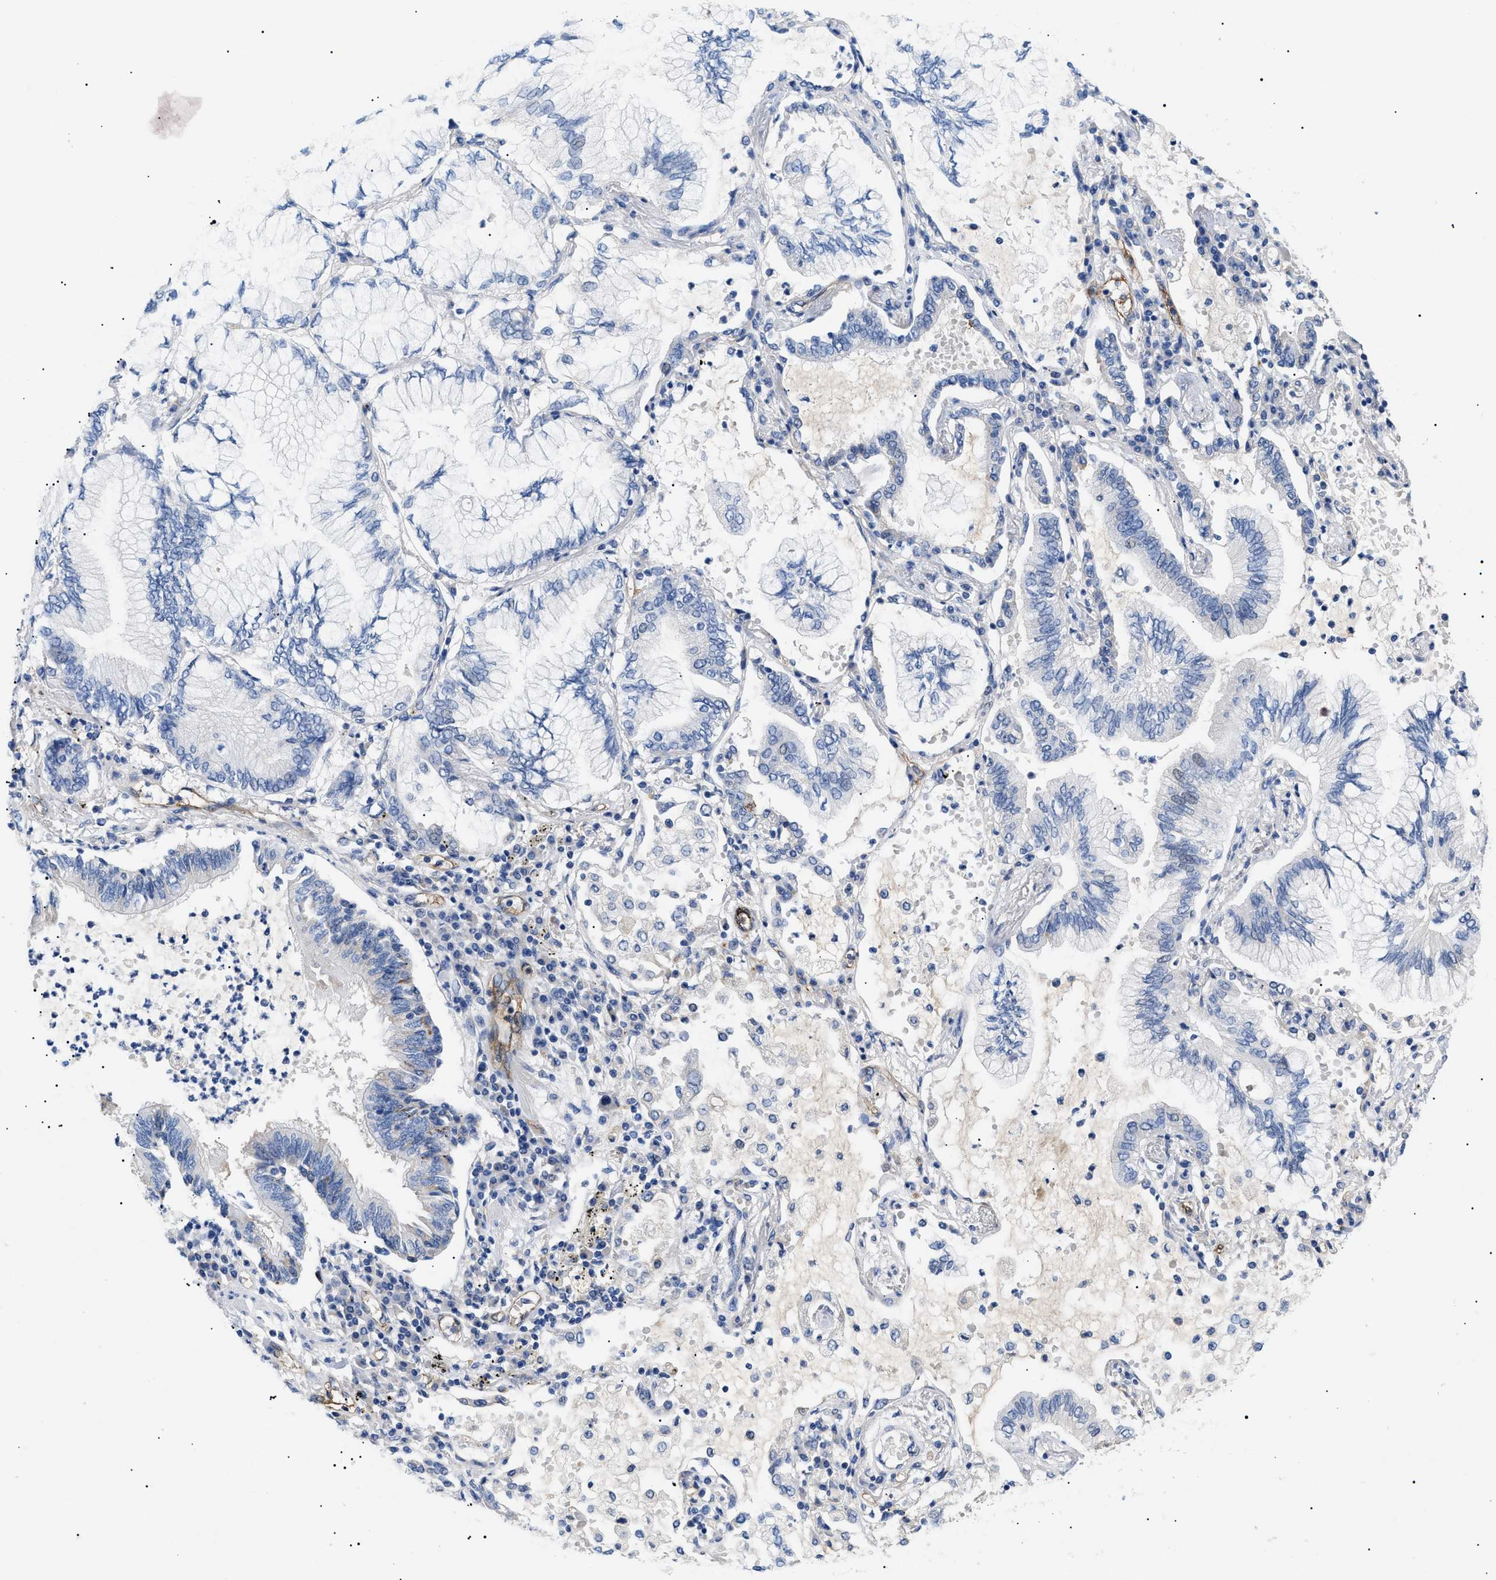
{"staining": {"intensity": "negative", "quantity": "none", "location": "none"}, "tissue": "lung cancer", "cell_type": "Tumor cells", "image_type": "cancer", "snomed": [{"axis": "morphology", "description": "Normal tissue, NOS"}, {"axis": "morphology", "description": "Adenocarcinoma, NOS"}, {"axis": "topography", "description": "Bronchus"}, {"axis": "topography", "description": "Lung"}], "caption": "IHC image of adenocarcinoma (lung) stained for a protein (brown), which displays no expression in tumor cells.", "gene": "ACKR1", "patient": {"sex": "female", "age": 70}}